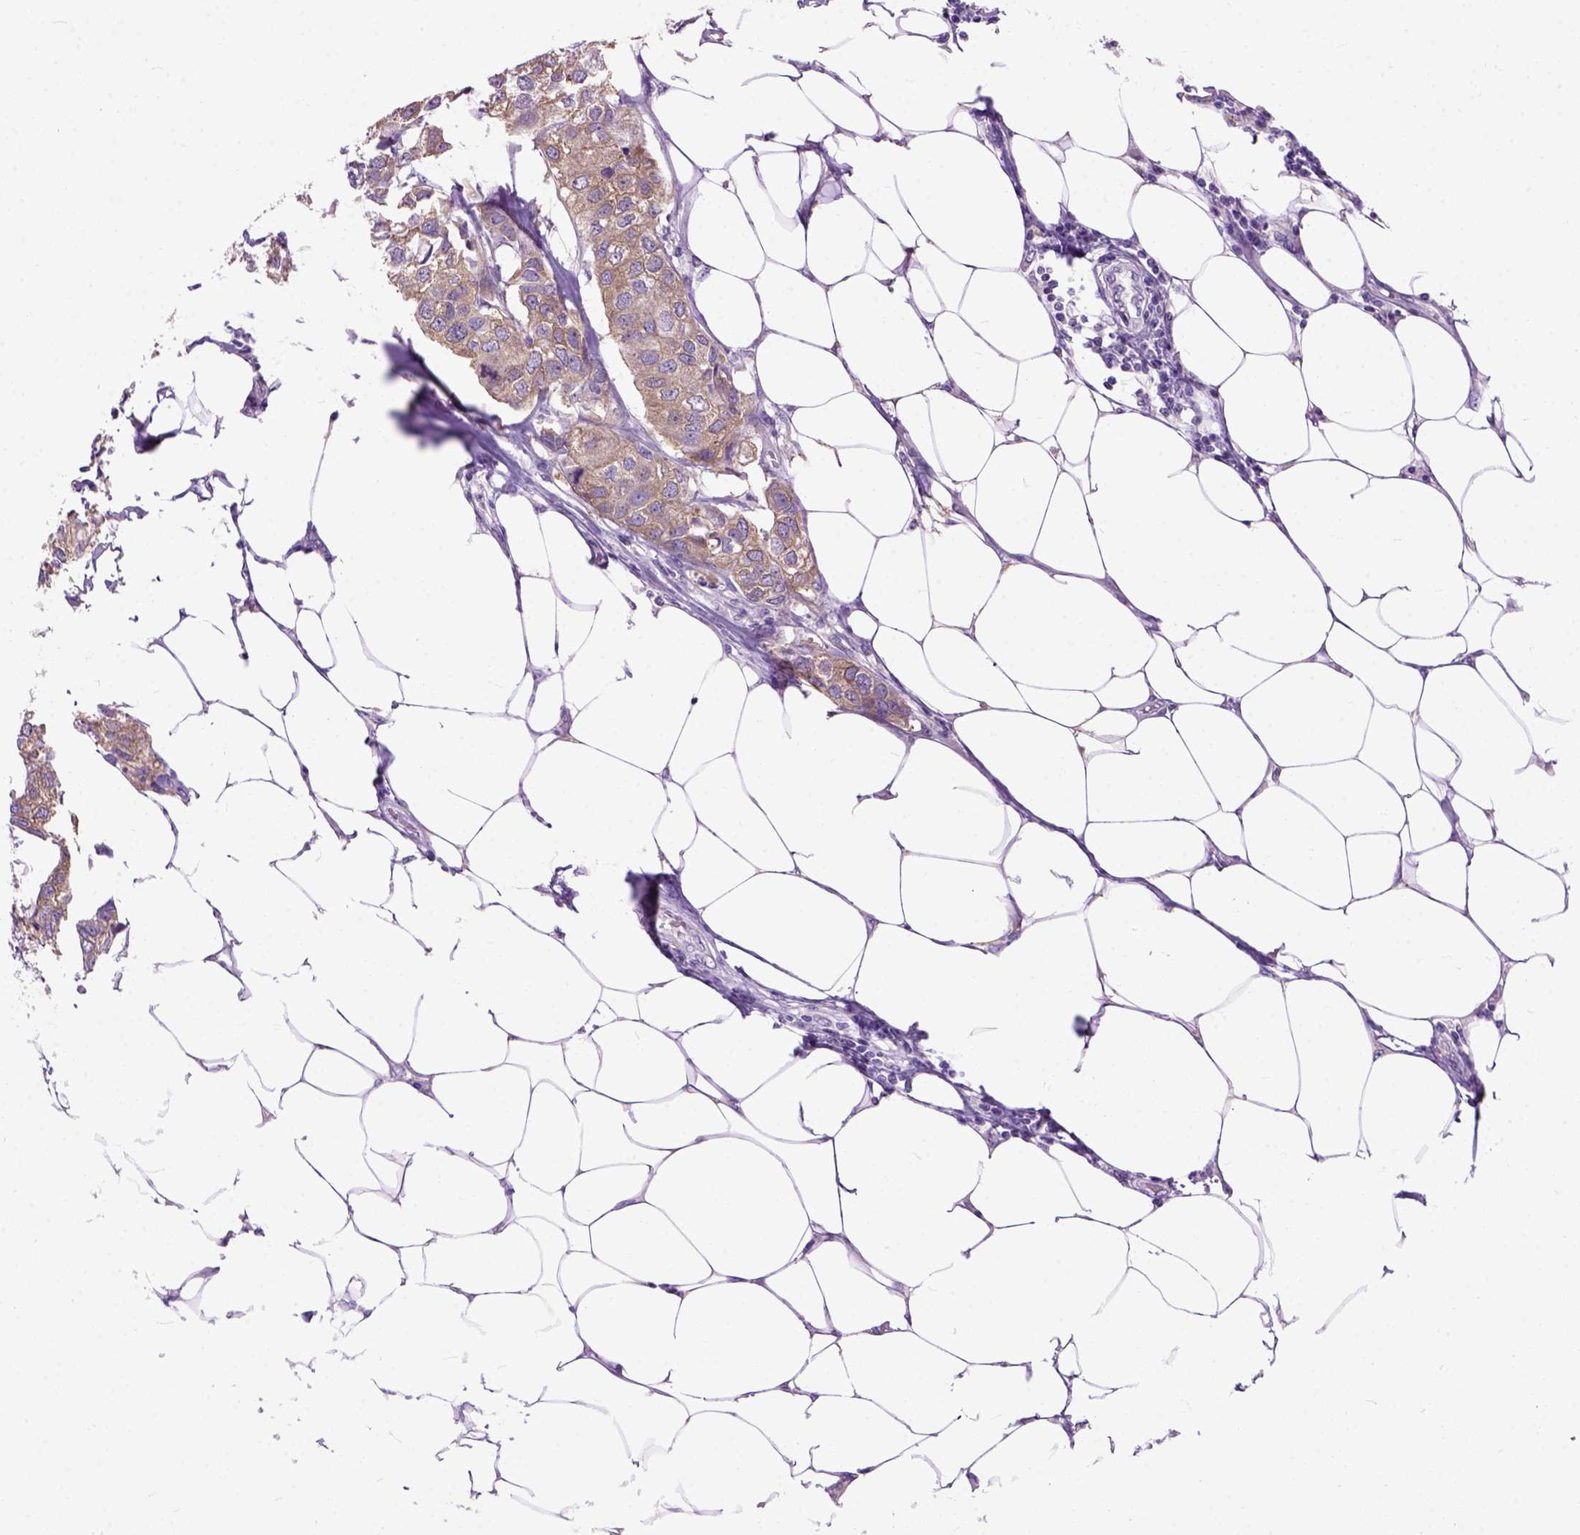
{"staining": {"intensity": "moderate", "quantity": ">75%", "location": "cytoplasmic/membranous"}, "tissue": "breast cancer", "cell_type": "Tumor cells", "image_type": "cancer", "snomed": [{"axis": "morphology", "description": "Duct carcinoma"}, {"axis": "topography", "description": "Breast"}], "caption": "This is an image of IHC staining of infiltrating ductal carcinoma (breast), which shows moderate expression in the cytoplasmic/membranous of tumor cells.", "gene": "MAPT", "patient": {"sex": "female", "age": 80}}